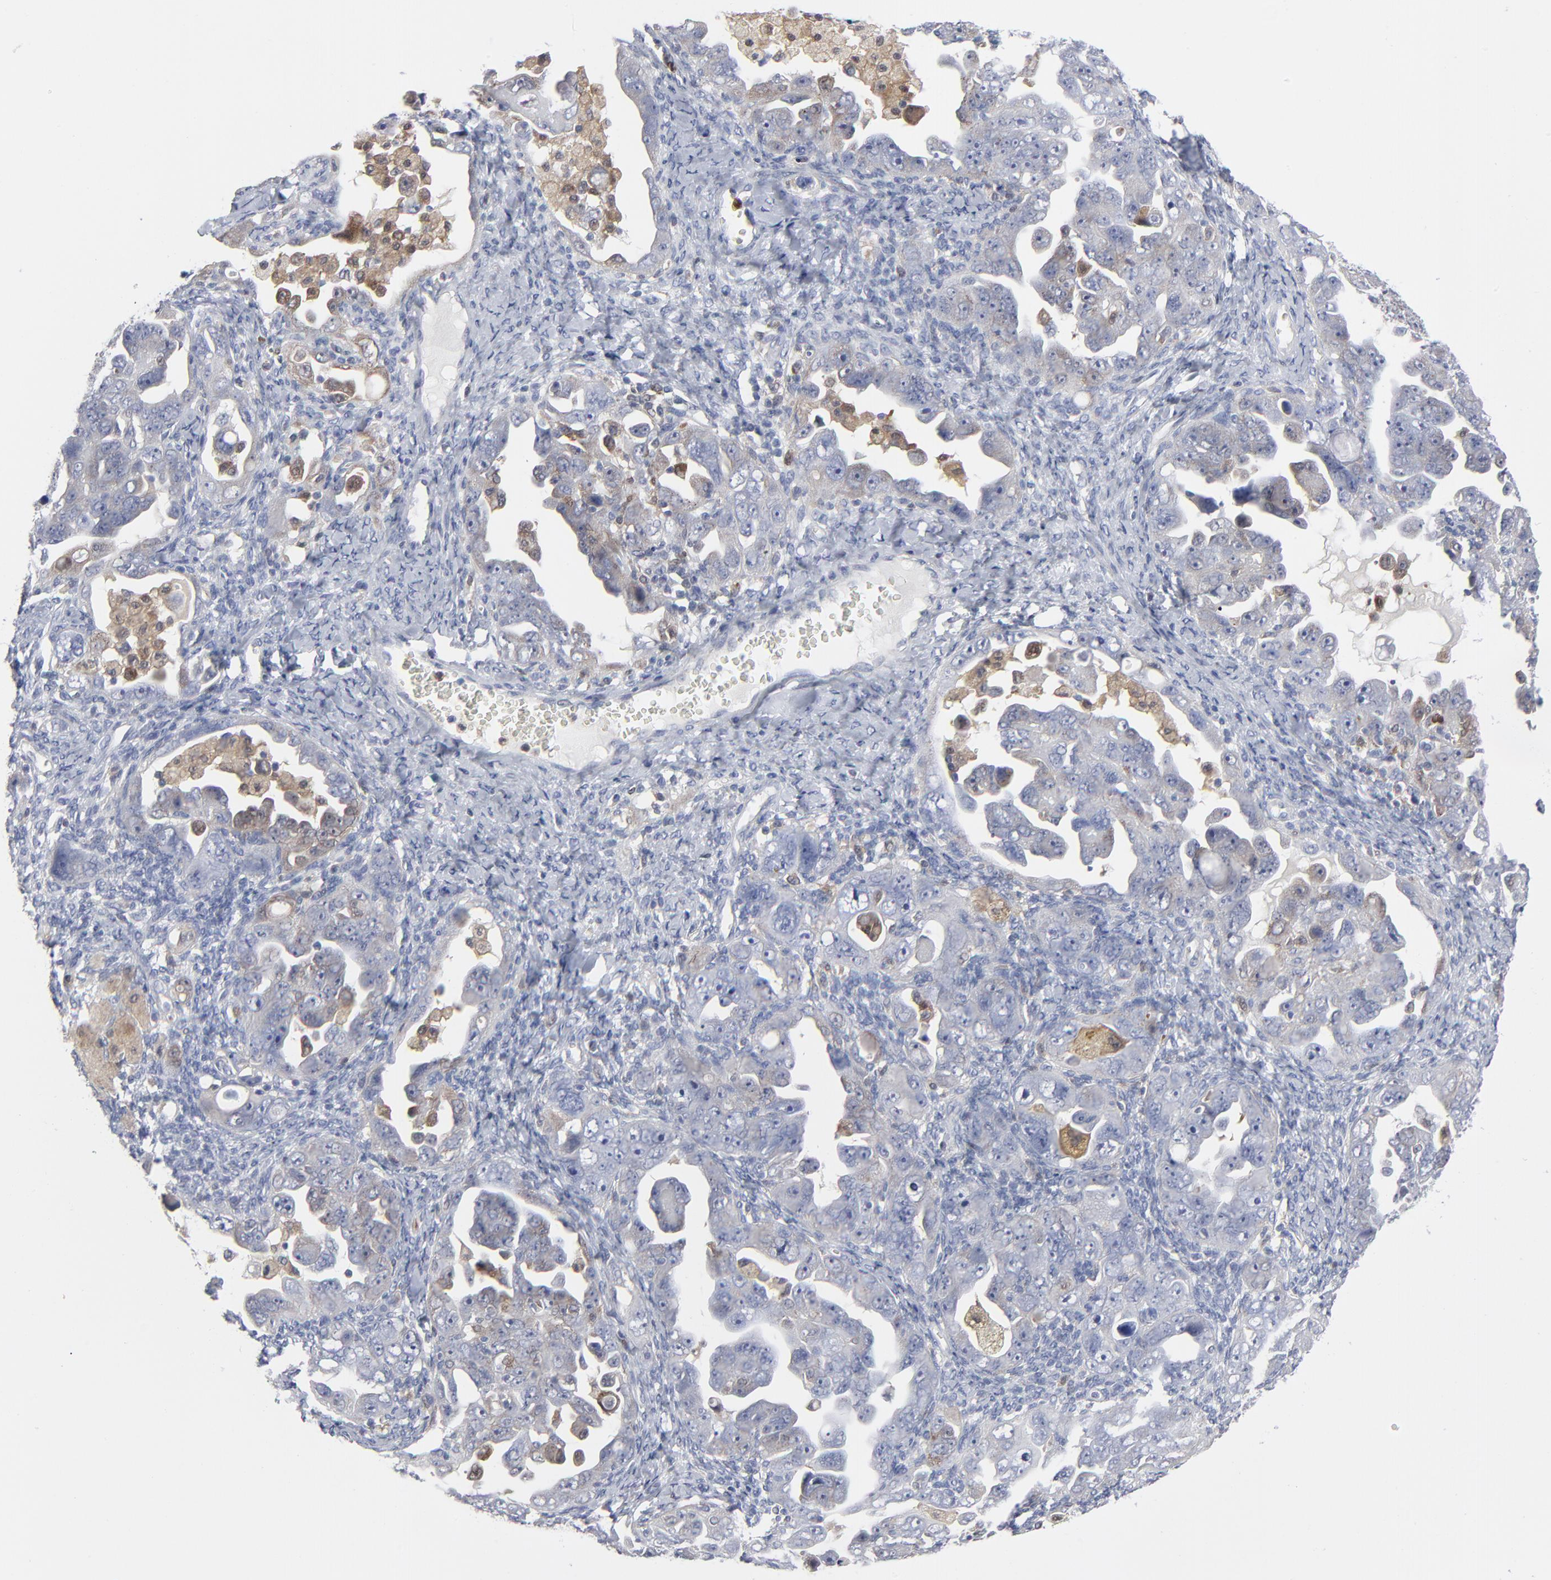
{"staining": {"intensity": "weak", "quantity": "<25%", "location": "cytoplasmic/membranous"}, "tissue": "ovarian cancer", "cell_type": "Tumor cells", "image_type": "cancer", "snomed": [{"axis": "morphology", "description": "Cystadenocarcinoma, serous, NOS"}, {"axis": "topography", "description": "Ovary"}], "caption": "There is no significant expression in tumor cells of serous cystadenocarcinoma (ovarian). (DAB immunohistochemistry (IHC) with hematoxylin counter stain).", "gene": "BID", "patient": {"sex": "female", "age": 66}}